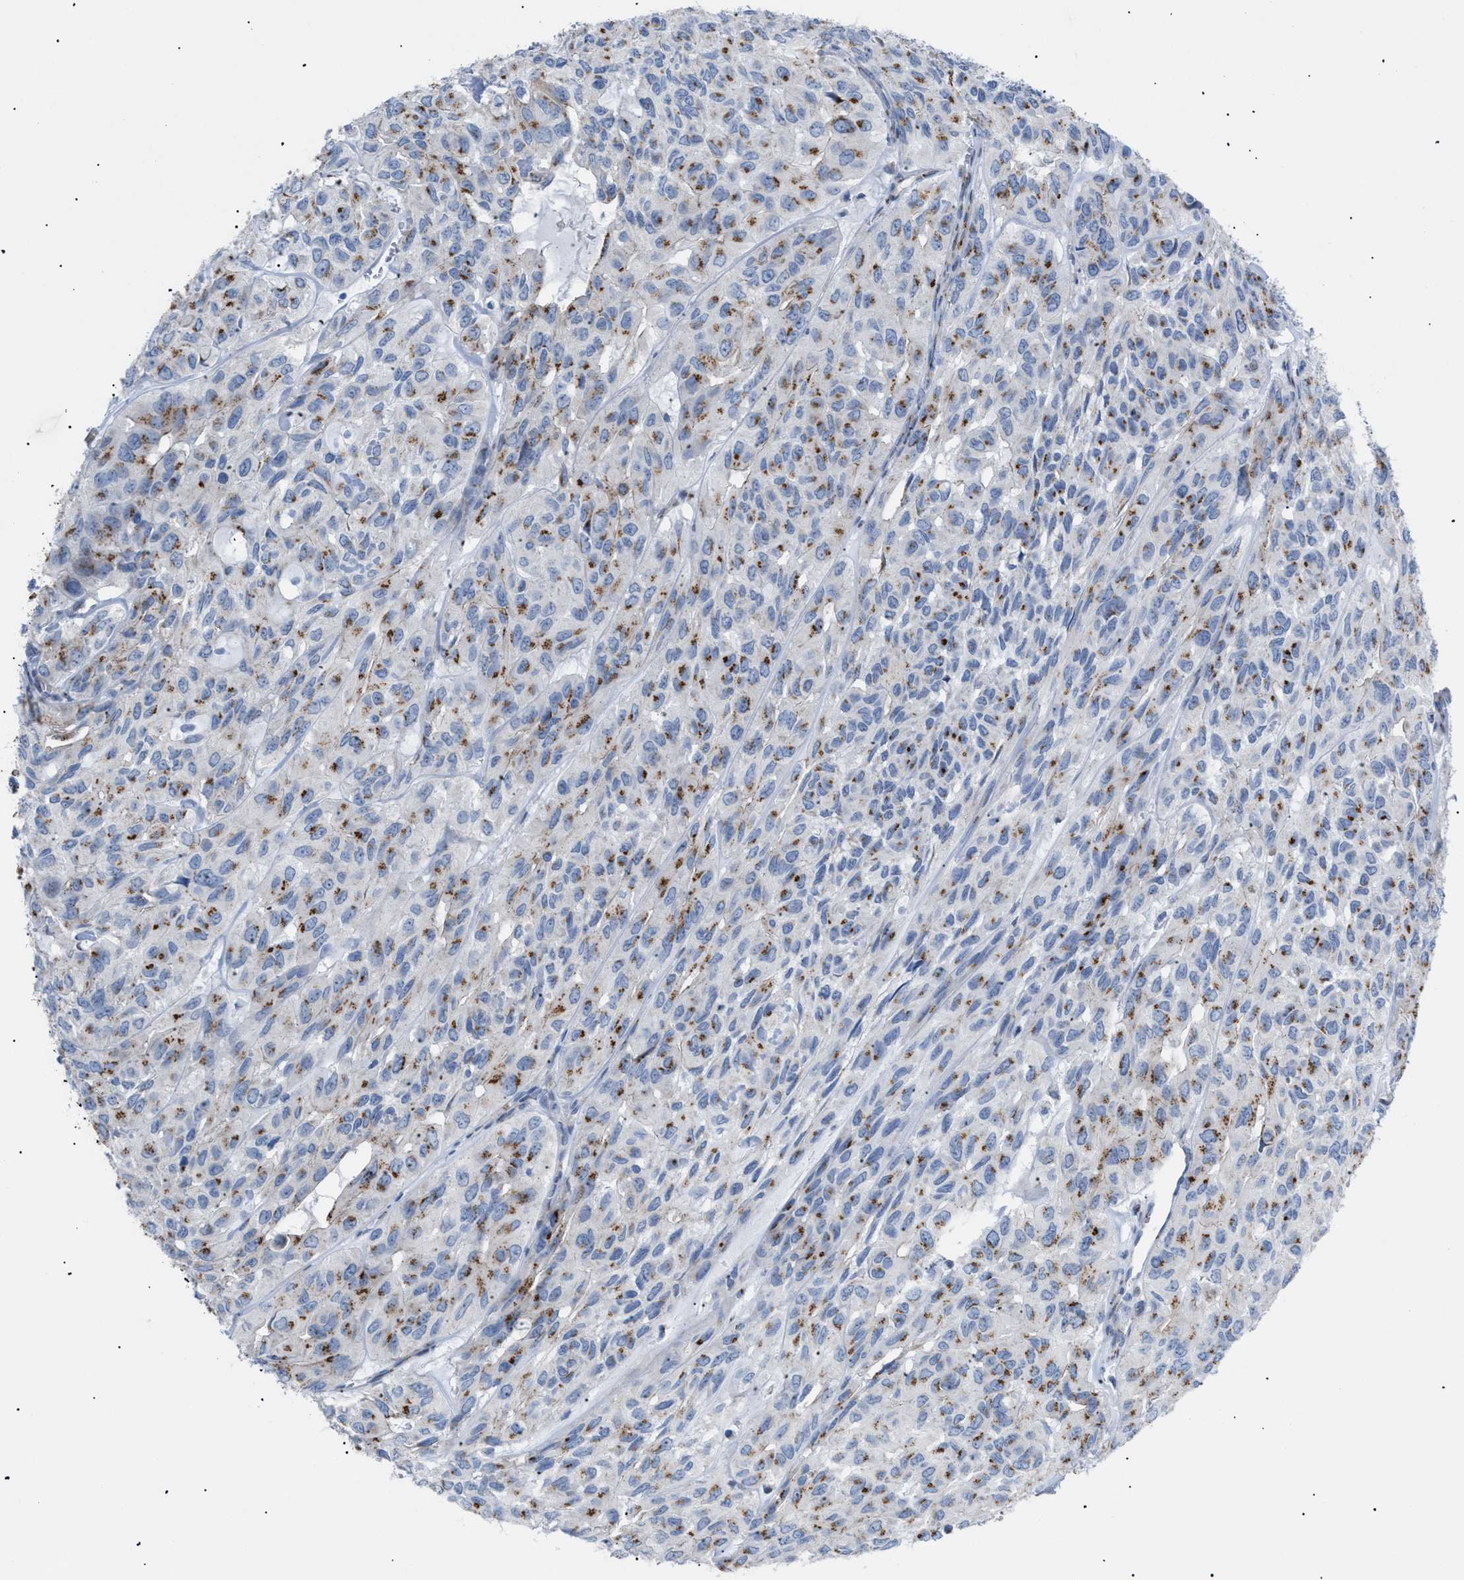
{"staining": {"intensity": "moderate", "quantity": "25%-75%", "location": "cytoplasmic/membranous"}, "tissue": "head and neck cancer", "cell_type": "Tumor cells", "image_type": "cancer", "snomed": [{"axis": "morphology", "description": "Adenocarcinoma, NOS"}, {"axis": "topography", "description": "Salivary gland, NOS"}, {"axis": "topography", "description": "Head-Neck"}], "caption": "Immunohistochemical staining of human adenocarcinoma (head and neck) reveals moderate cytoplasmic/membranous protein staining in approximately 25%-75% of tumor cells.", "gene": "TMEM17", "patient": {"sex": "female", "age": 76}}